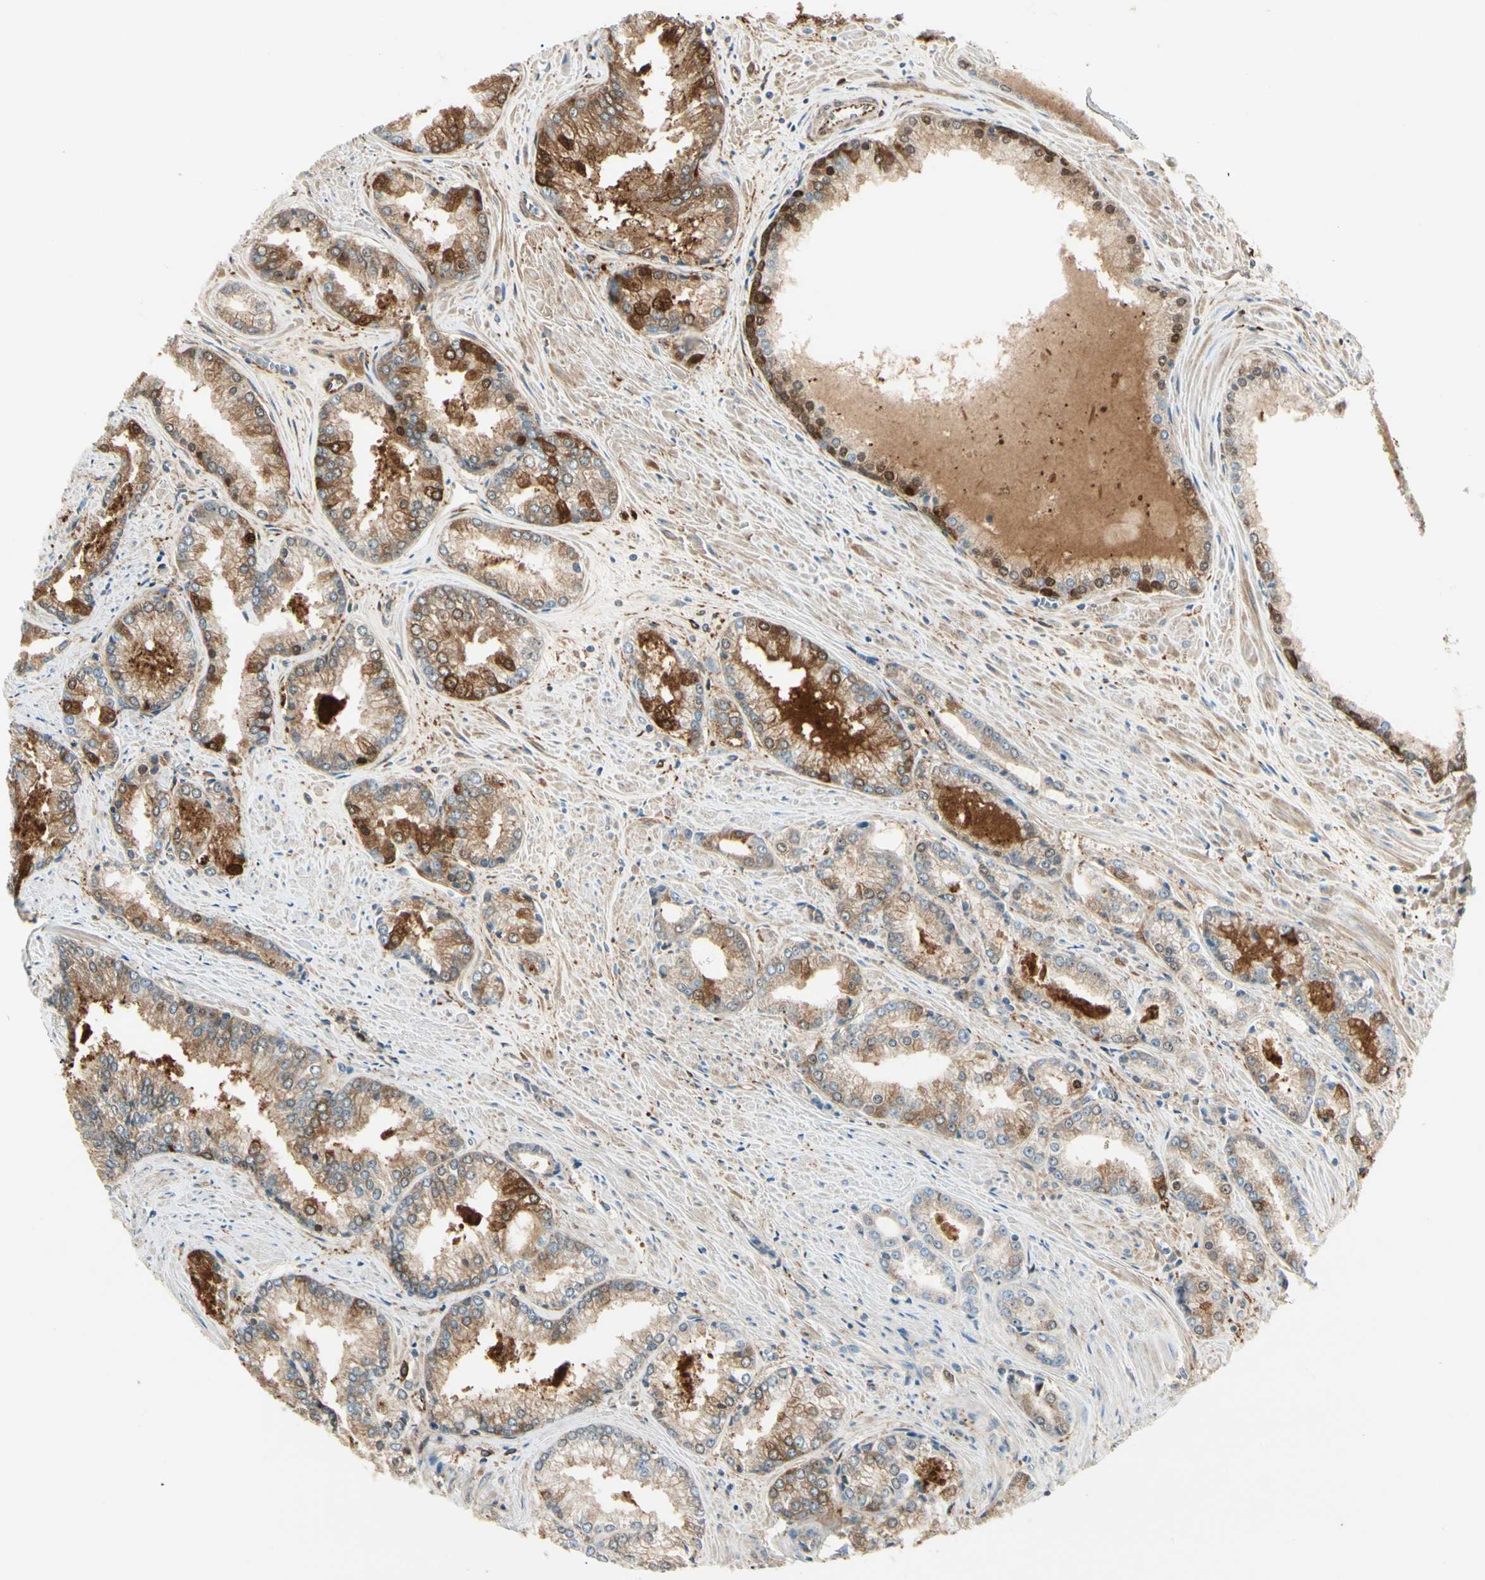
{"staining": {"intensity": "strong", "quantity": "<25%", "location": "cytoplasmic/membranous"}, "tissue": "prostate cancer", "cell_type": "Tumor cells", "image_type": "cancer", "snomed": [{"axis": "morphology", "description": "Adenocarcinoma, Low grade"}, {"axis": "topography", "description": "Prostate"}], "caption": "Brown immunohistochemical staining in human prostate cancer displays strong cytoplasmic/membranous positivity in approximately <25% of tumor cells. (DAB IHC, brown staining for protein, blue staining for nuclei).", "gene": "FTH1", "patient": {"sex": "male", "age": 64}}